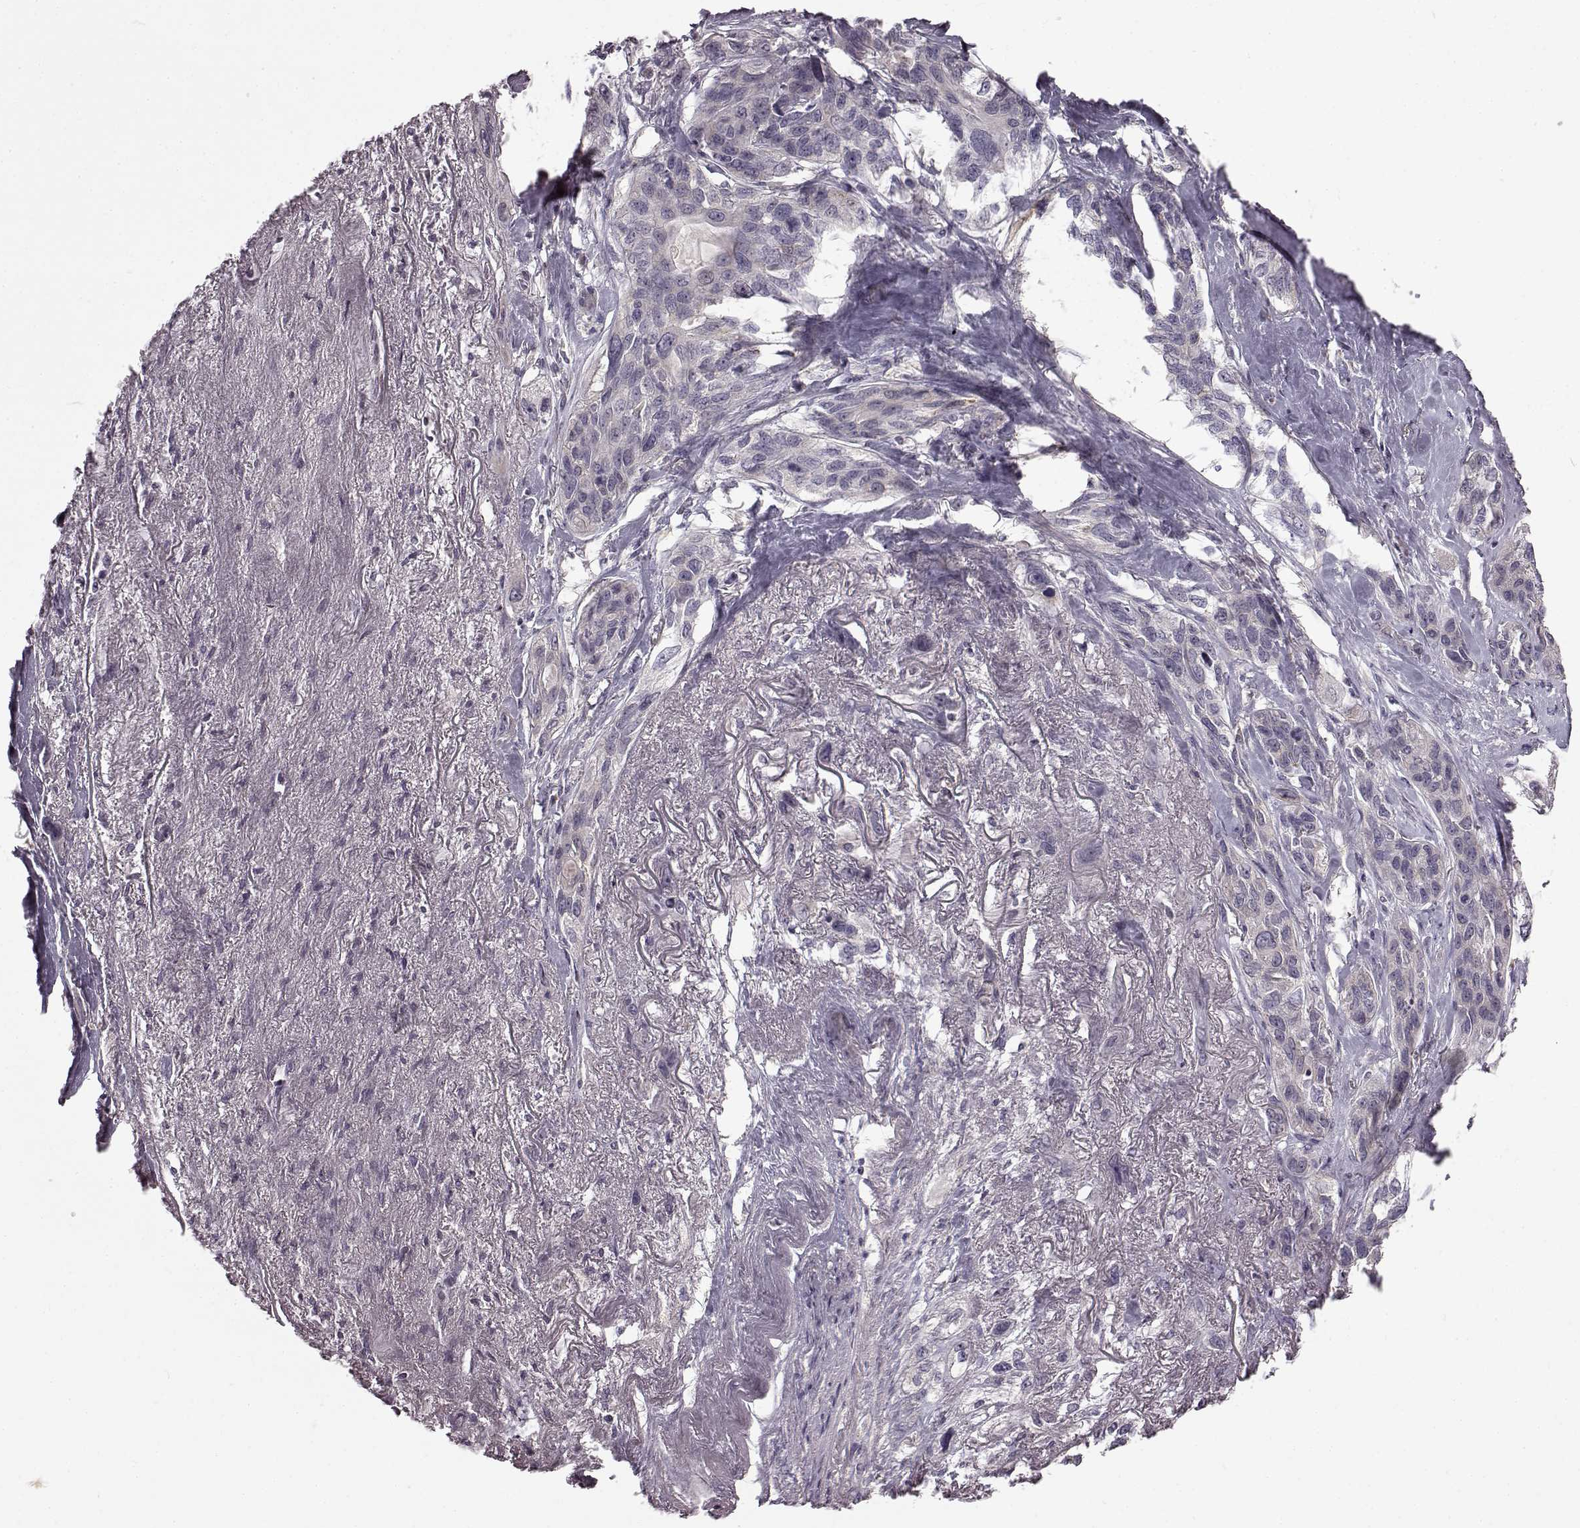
{"staining": {"intensity": "negative", "quantity": "none", "location": "none"}, "tissue": "lung cancer", "cell_type": "Tumor cells", "image_type": "cancer", "snomed": [{"axis": "morphology", "description": "Squamous cell carcinoma, NOS"}, {"axis": "topography", "description": "Lung"}], "caption": "There is no significant staining in tumor cells of lung cancer (squamous cell carcinoma).", "gene": "B3GNT6", "patient": {"sex": "female", "age": 70}}